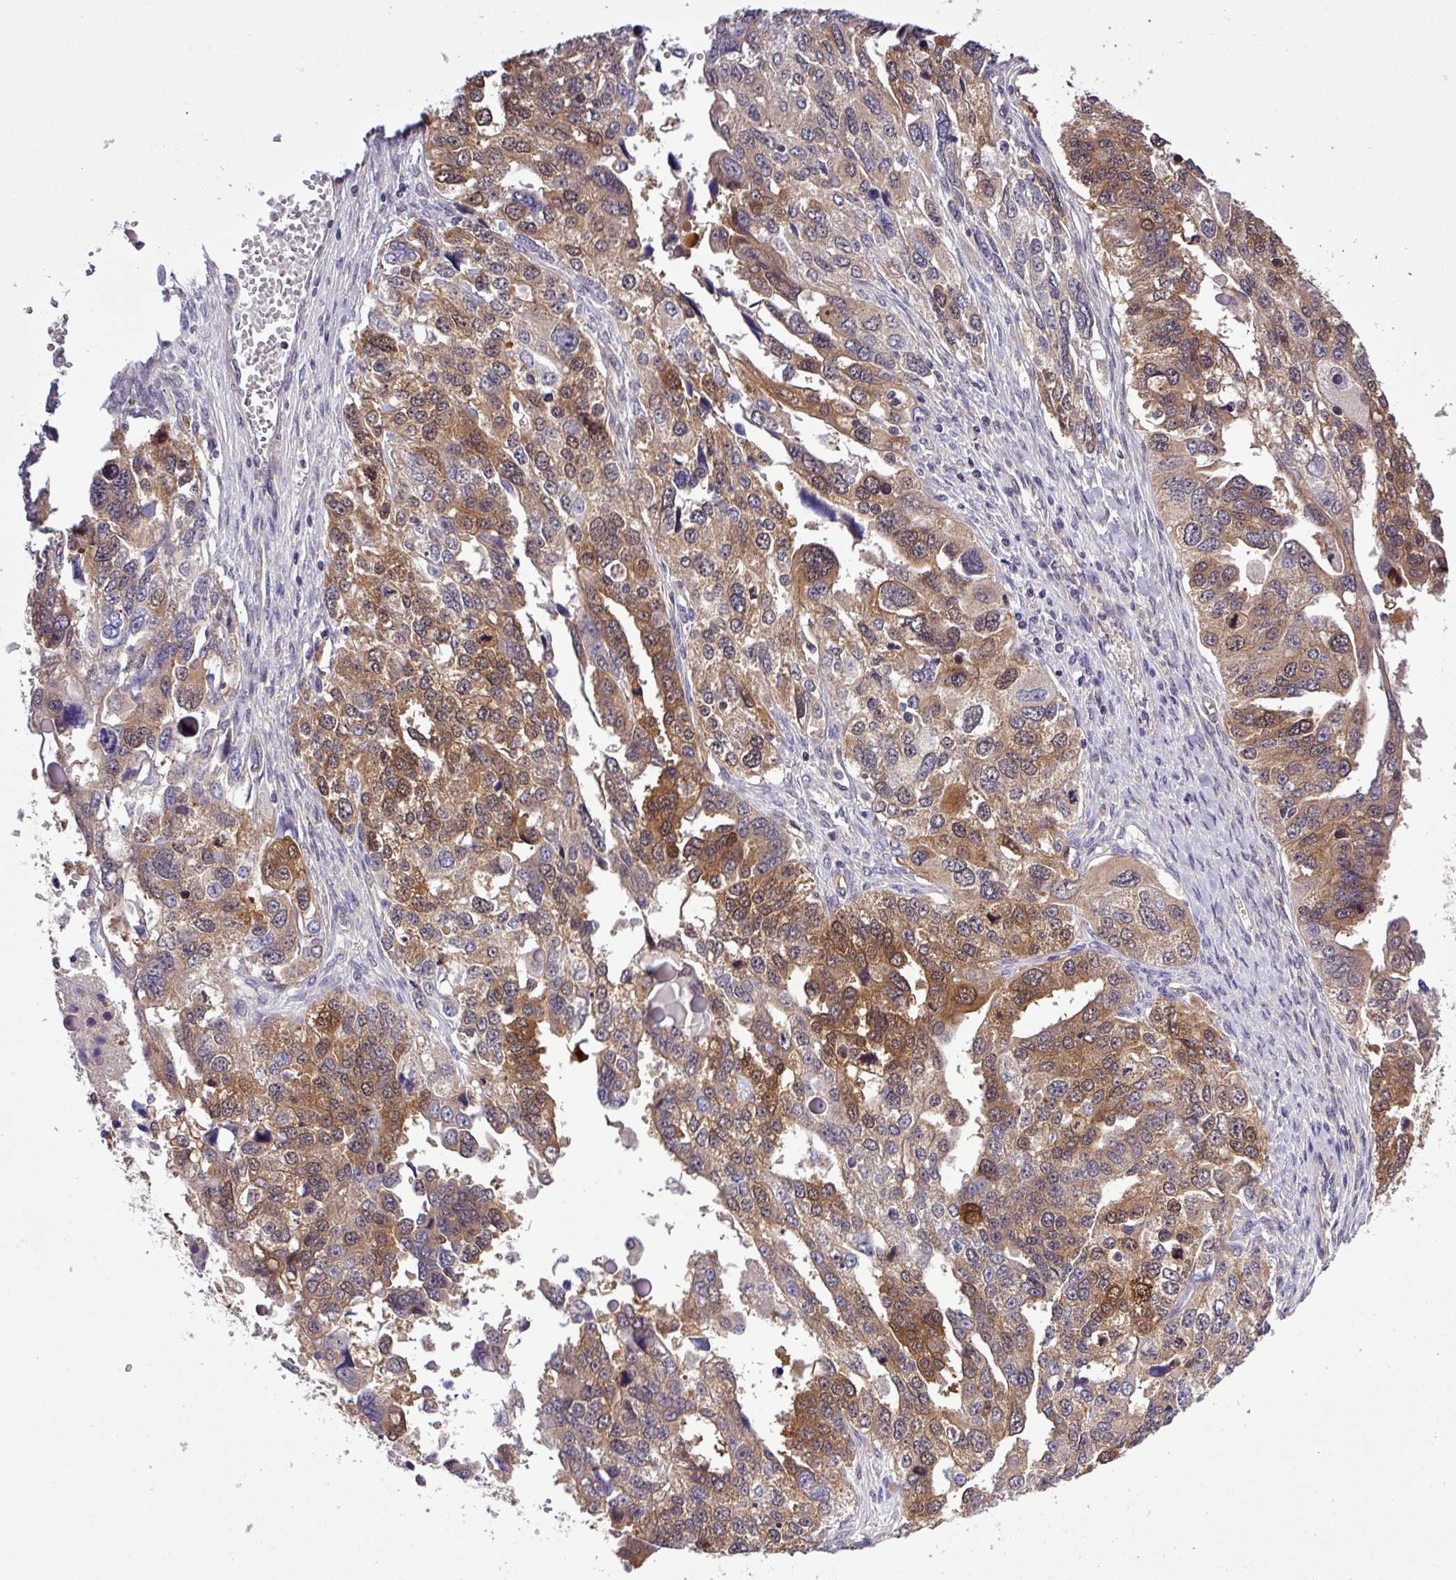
{"staining": {"intensity": "strong", "quantity": "25%-75%", "location": "cytoplasmic/membranous,nuclear"}, "tissue": "ovarian cancer", "cell_type": "Tumor cells", "image_type": "cancer", "snomed": [{"axis": "morphology", "description": "Cystadenocarcinoma, serous, NOS"}, {"axis": "topography", "description": "Ovary"}], "caption": "Protein staining by IHC shows strong cytoplasmic/membranous and nuclear staining in approximately 25%-75% of tumor cells in serous cystadenocarcinoma (ovarian). The staining is performed using DAB brown chromogen to label protein expression. The nuclei are counter-stained blue using hematoxylin.", "gene": "CARHSP1", "patient": {"sex": "female", "age": 76}}